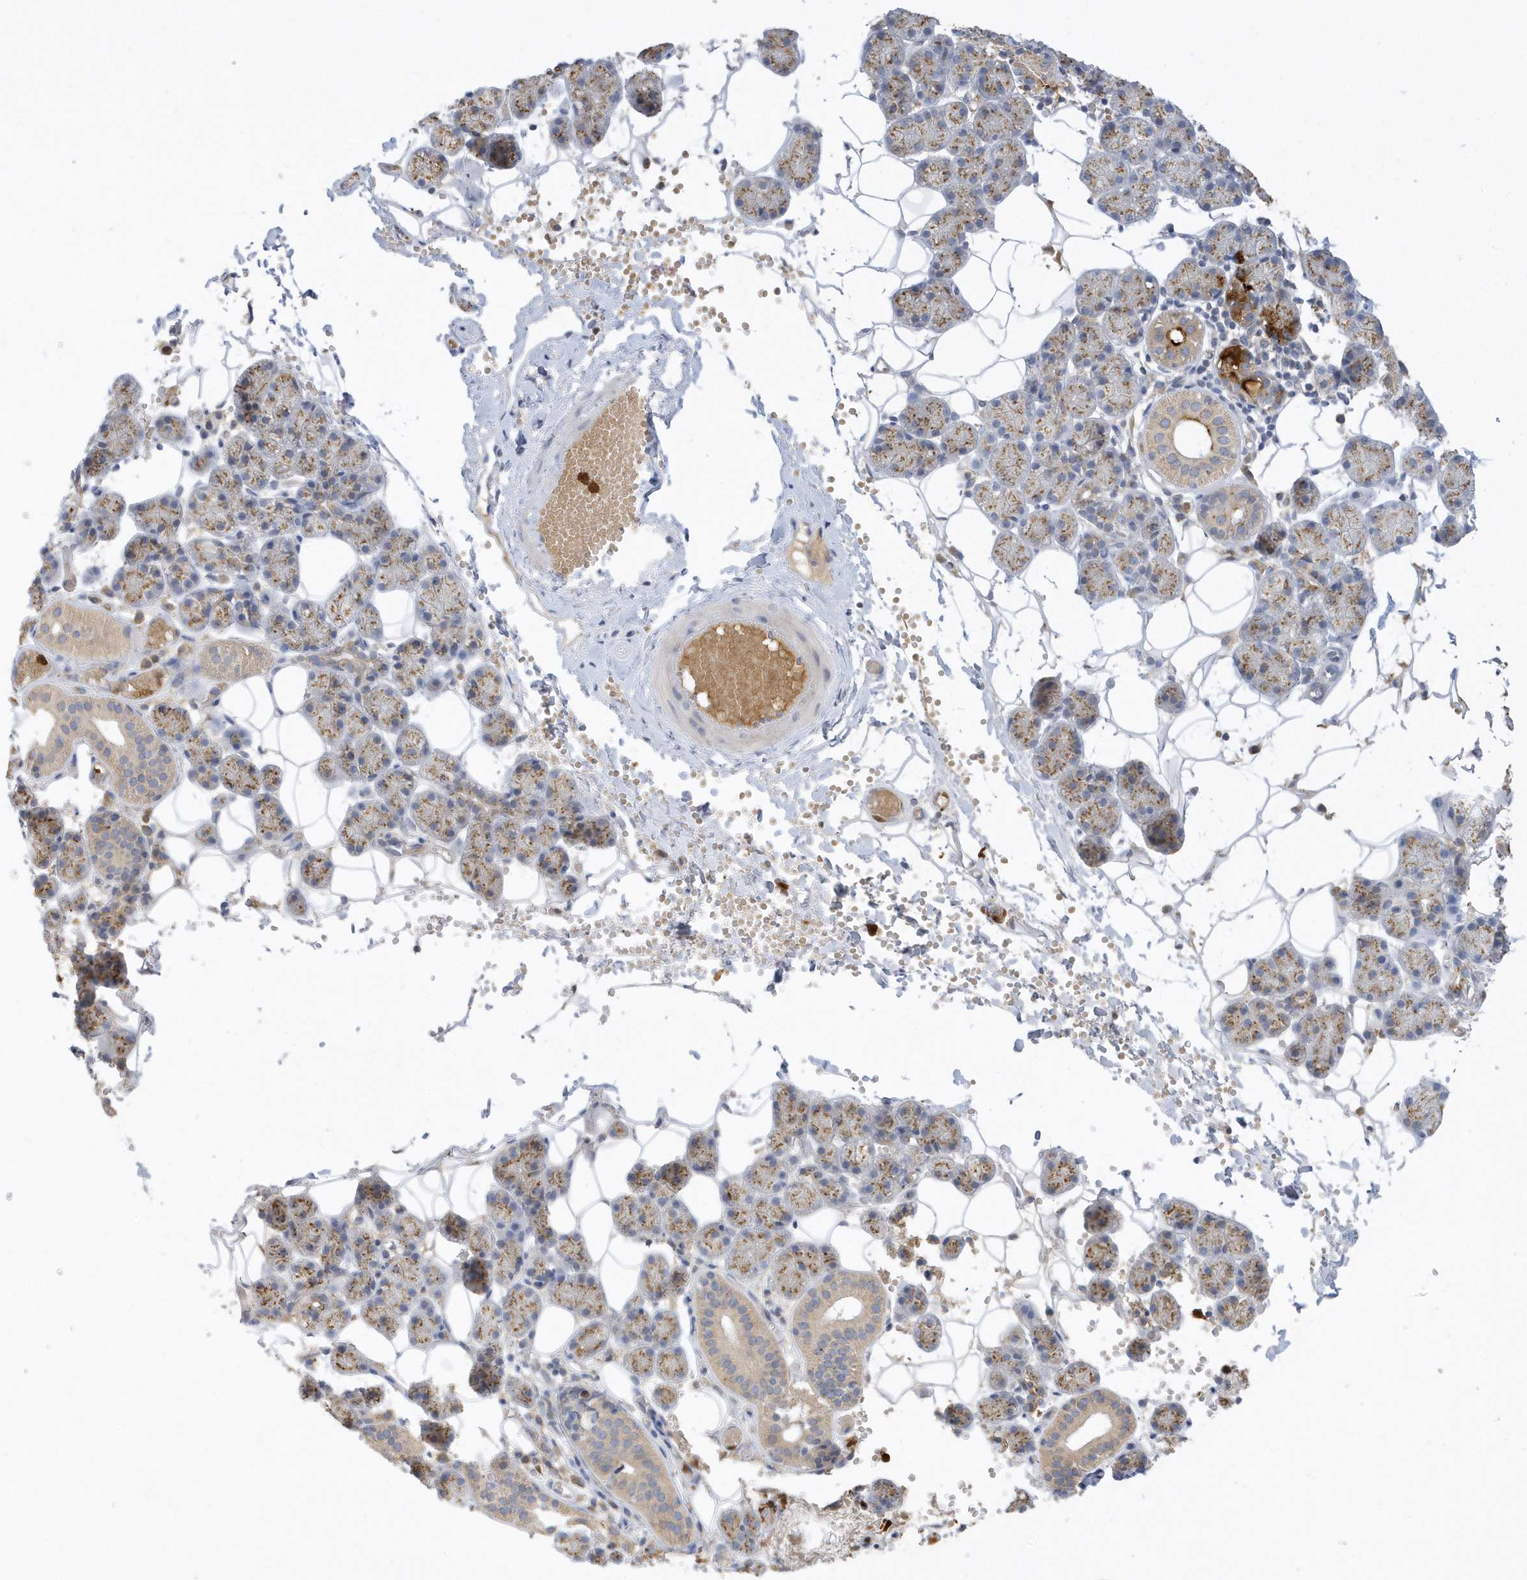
{"staining": {"intensity": "moderate", "quantity": ">75%", "location": "cytoplasmic/membranous"}, "tissue": "salivary gland", "cell_type": "Glandular cells", "image_type": "normal", "snomed": [{"axis": "morphology", "description": "Normal tissue, NOS"}, {"axis": "topography", "description": "Salivary gland"}], "caption": "Unremarkable salivary gland demonstrates moderate cytoplasmic/membranous staining in approximately >75% of glandular cells.", "gene": "DPP9", "patient": {"sex": "female", "age": 33}}